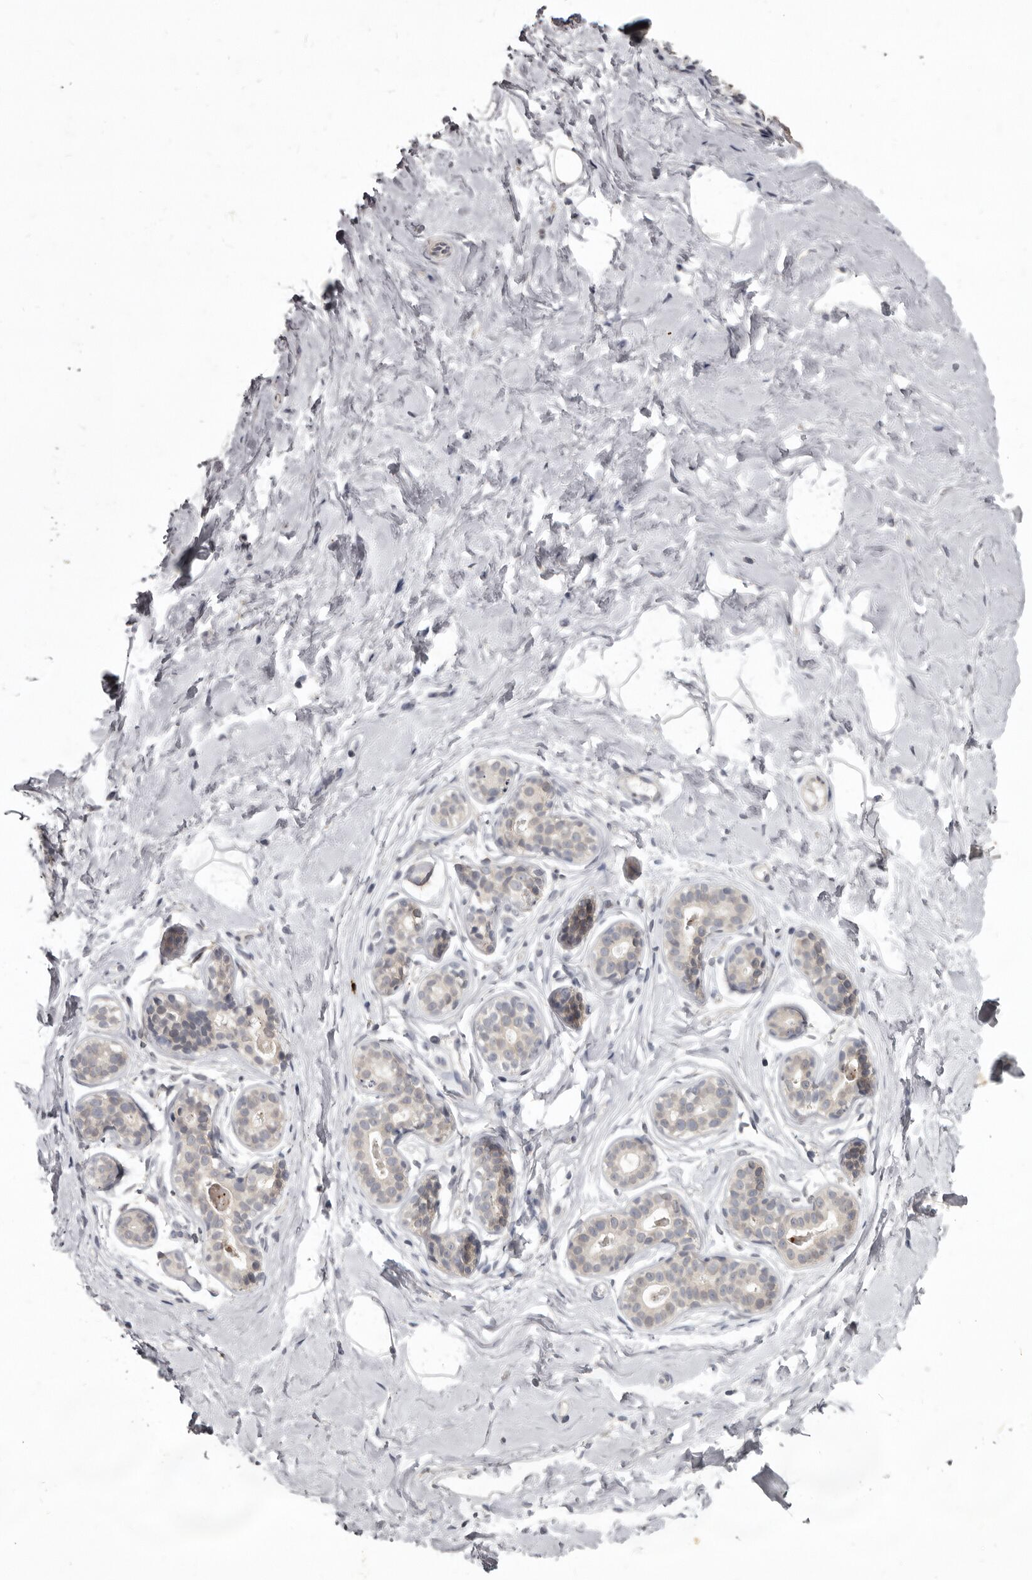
{"staining": {"intensity": "negative", "quantity": "none", "location": "none"}, "tissue": "breast", "cell_type": "Adipocytes", "image_type": "normal", "snomed": [{"axis": "morphology", "description": "Normal tissue, NOS"}, {"axis": "morphology", "description": "Adenoma, NOS"}, {"axis": "topography", "description": "Breast"}], "caption": "Immunohistochemical staining of benign human breast shows no significant expression in adipocytes.", "gene": "SULT1E1", "patient": {"sex": "female", "age": 23}}